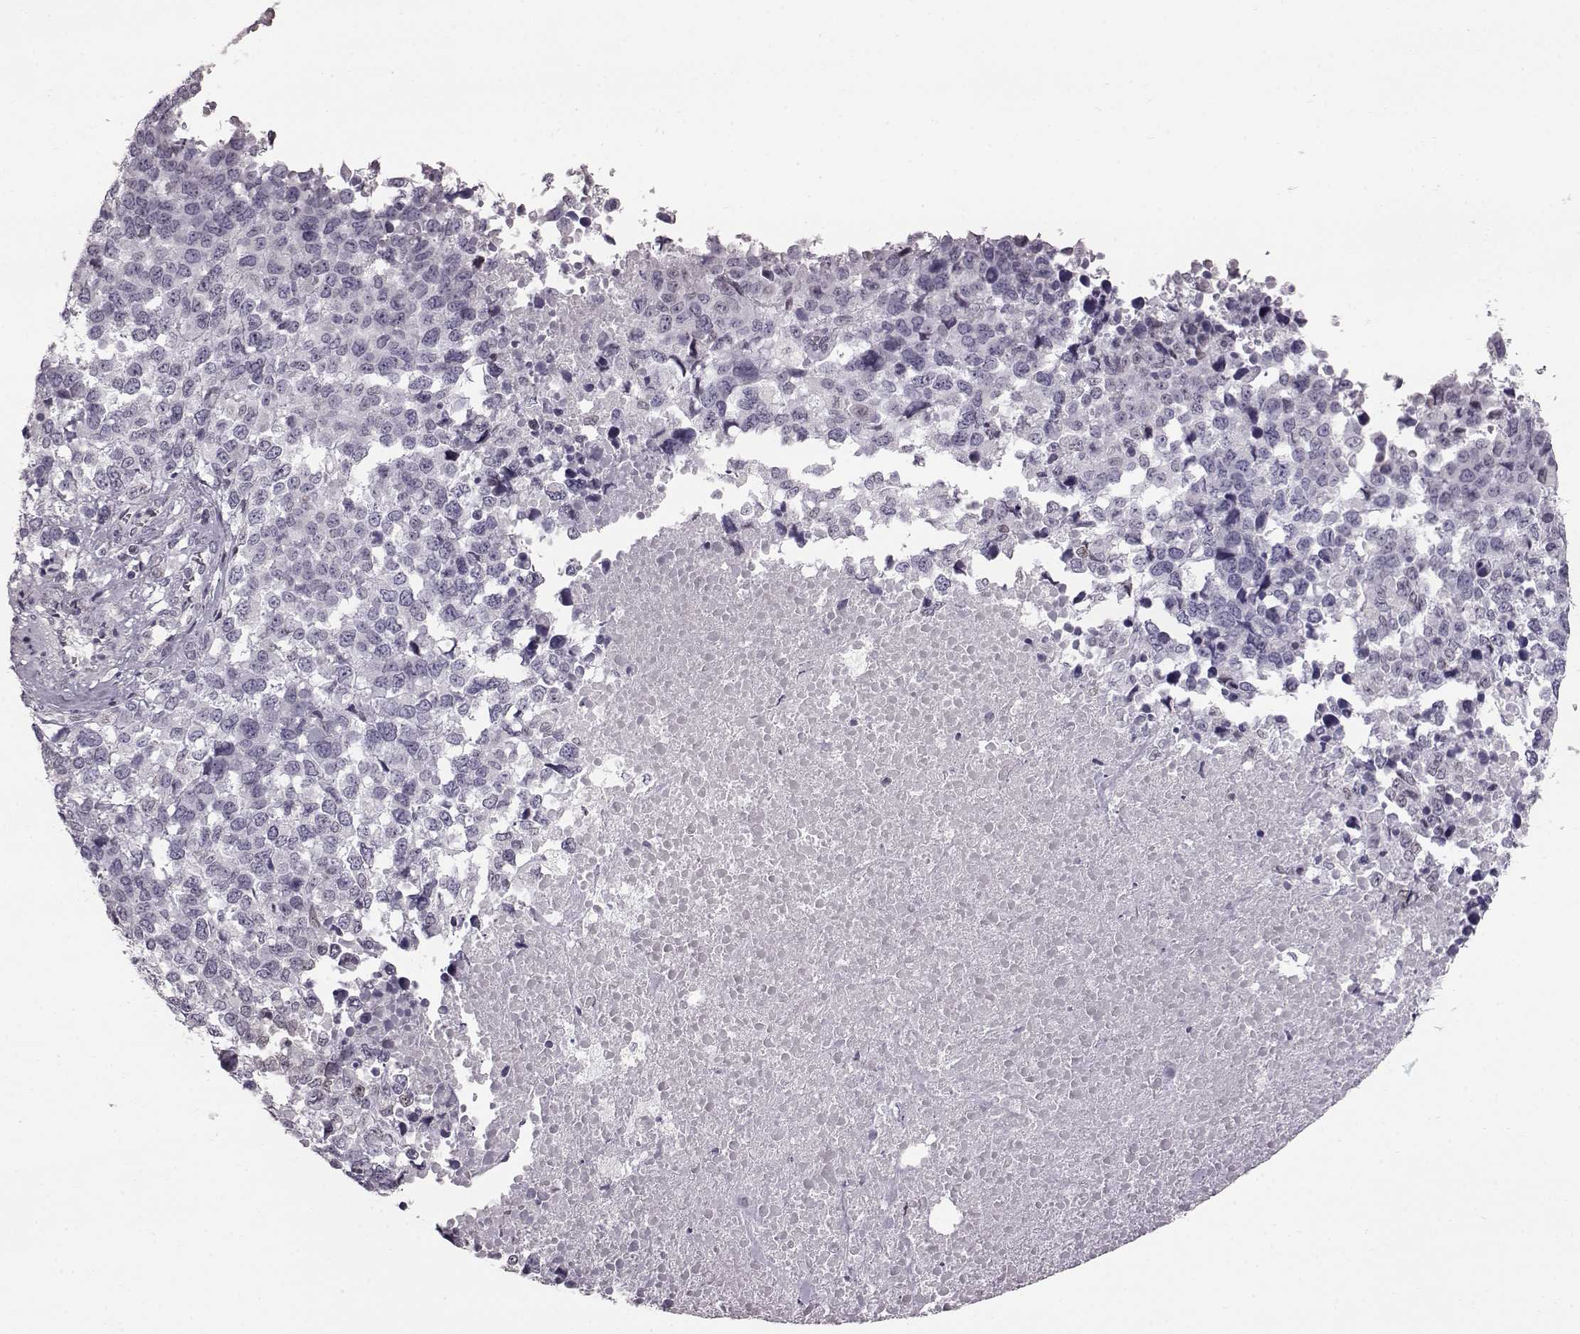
{"staining": {"intensity": "negative", "quantity": "none", "location": "none"}, "tissue": "melanoma", "cell_type": "Tumor cells", "image_type": "cancer", "snomed": [{"axis": "morphology", "description": "Malignant melanoma, Metastatic site"}, {"axis": "topography", "description": "Skin"}], "caption": "Immunohistochemistry (IHC) micrograph of melanoma stained for a protein (brown), which shows no expression in tumor cells. (Stains: DAB (3,3'-diaminobenzidine) immunohistochemistry (IHC) with hematoxylin counter stain, Microscopy: brightfield microscopy at high magnification).", "gene": "TCHHL1", "patient": {"sex": "male", "age": 84}}